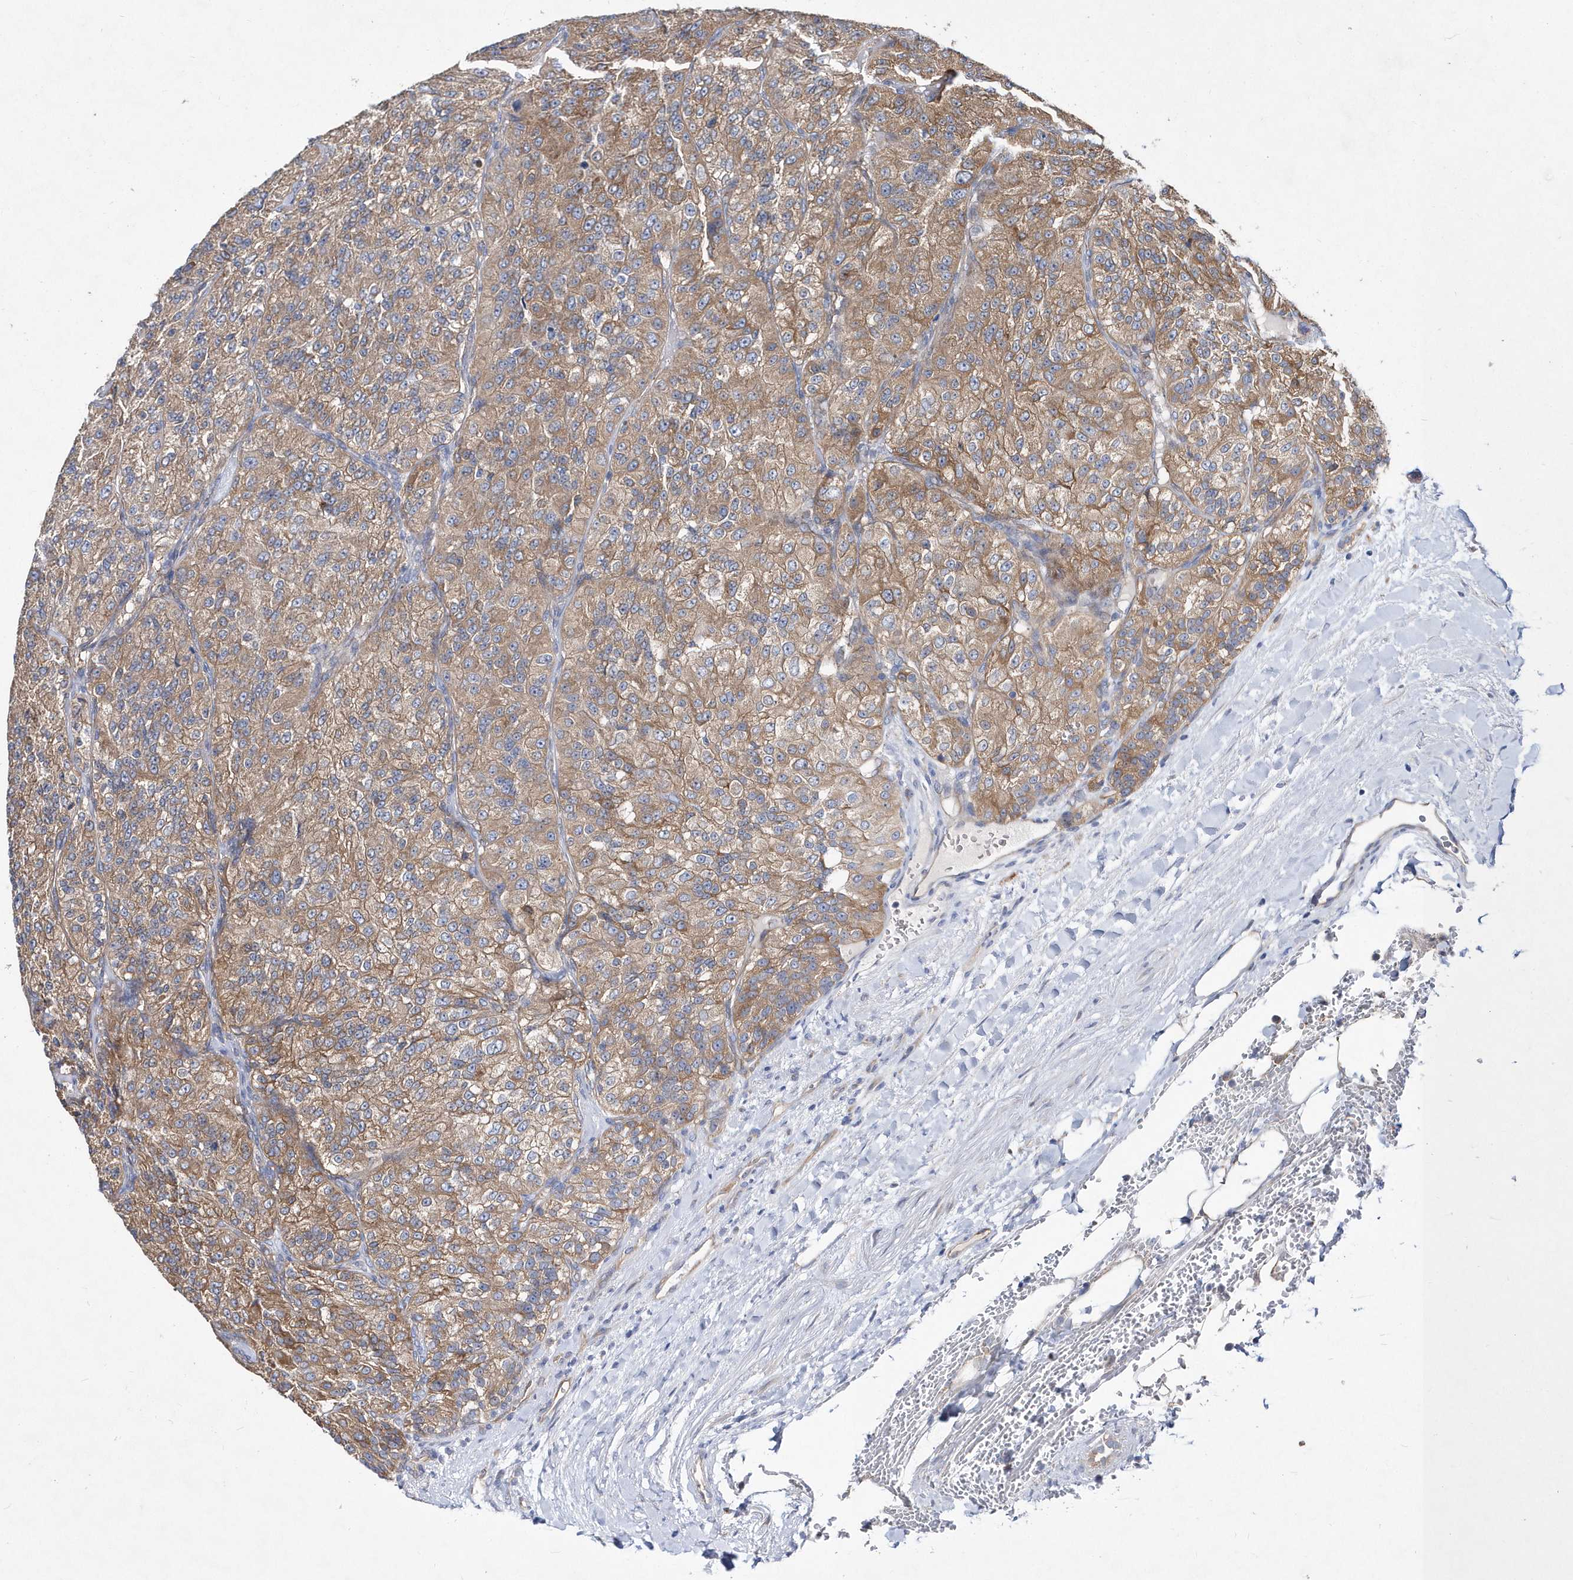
{"staining": {"intensity": "moderate", "quantity": ">75%", "location": "cytoplasmic/membranous"}, "tissue": "renal cancer", "cell_type": "Tumor cells", "image_type": "cancer", "snomed": [{"axis": "morphology", "description": "Adenocarcinoma, NOS"}, {"axis": "topography", "description": "Kidney"}], "caption": "Moderate cytoplasmic/membranous staining for a protein is seen in approximately >75% of tumor cells of adenocarcinoma (renal) using immunohistochemistry.", "gene": "JKAMP", "patient": {"sex": "female", "age": 63}}